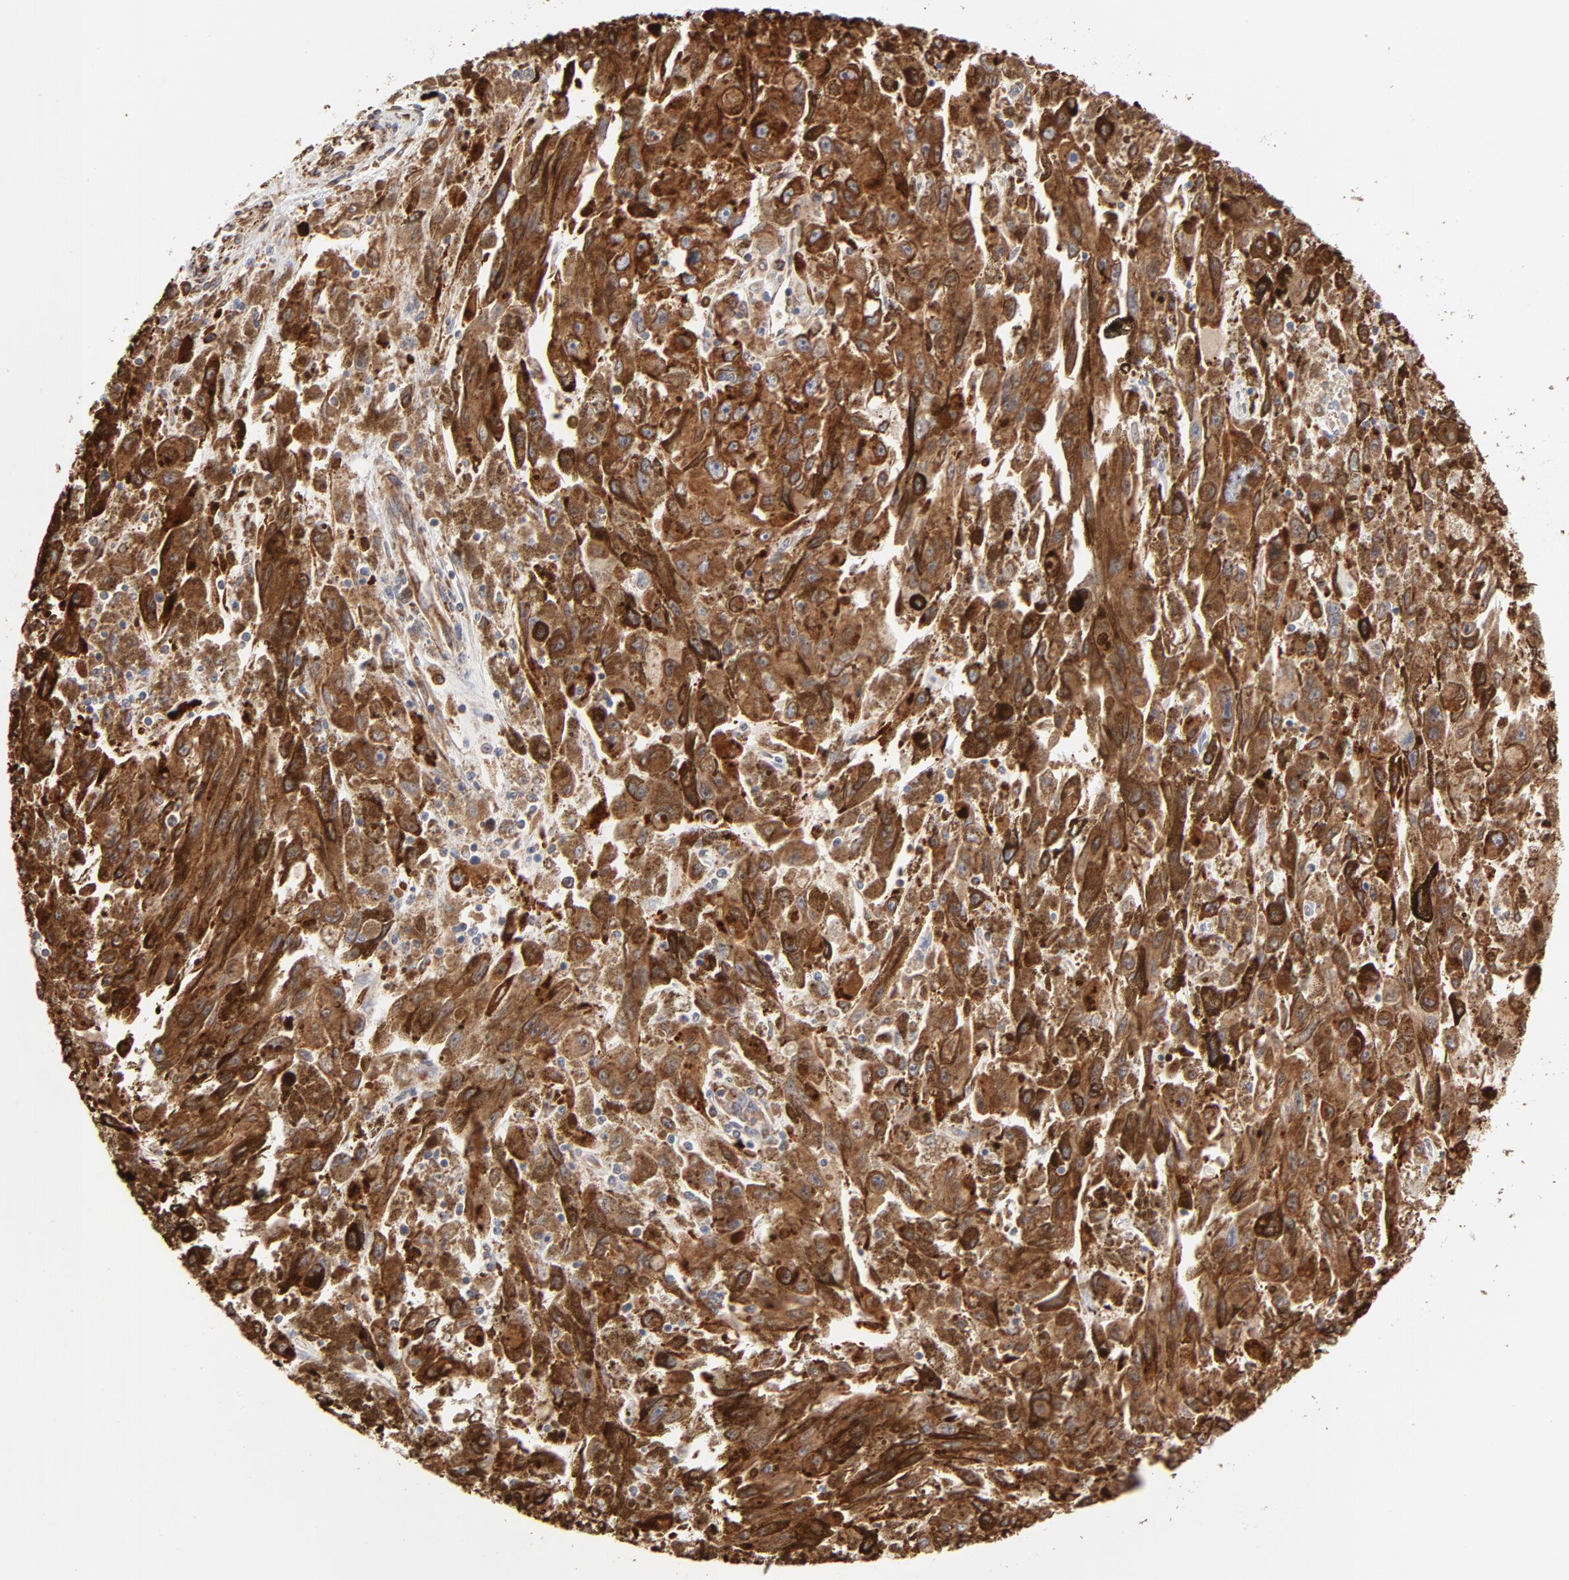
{"staining": {"intensity": "strong", "quantity": ">75%", "location": "cytoplasmic/membranous"}, "tissue": "melanoma", "cell_type": "Tumor cells", "image_type": "cancer", "snomed": [{"axis": "morphology", "description": "Malignant melanoma, NOS"}, {"axis": "topography", "description": "Skin"}], "caption": "Immunohistochemistry (IHC) (DAB (3,3'-diaminobenzidine)) staining of malignant melanoma displays strong cytoplasmic/membranous protein staining in approximately >75% of tumor cells.", "gene": "CANX", "patient": {"sex": "female", "age": 104}}